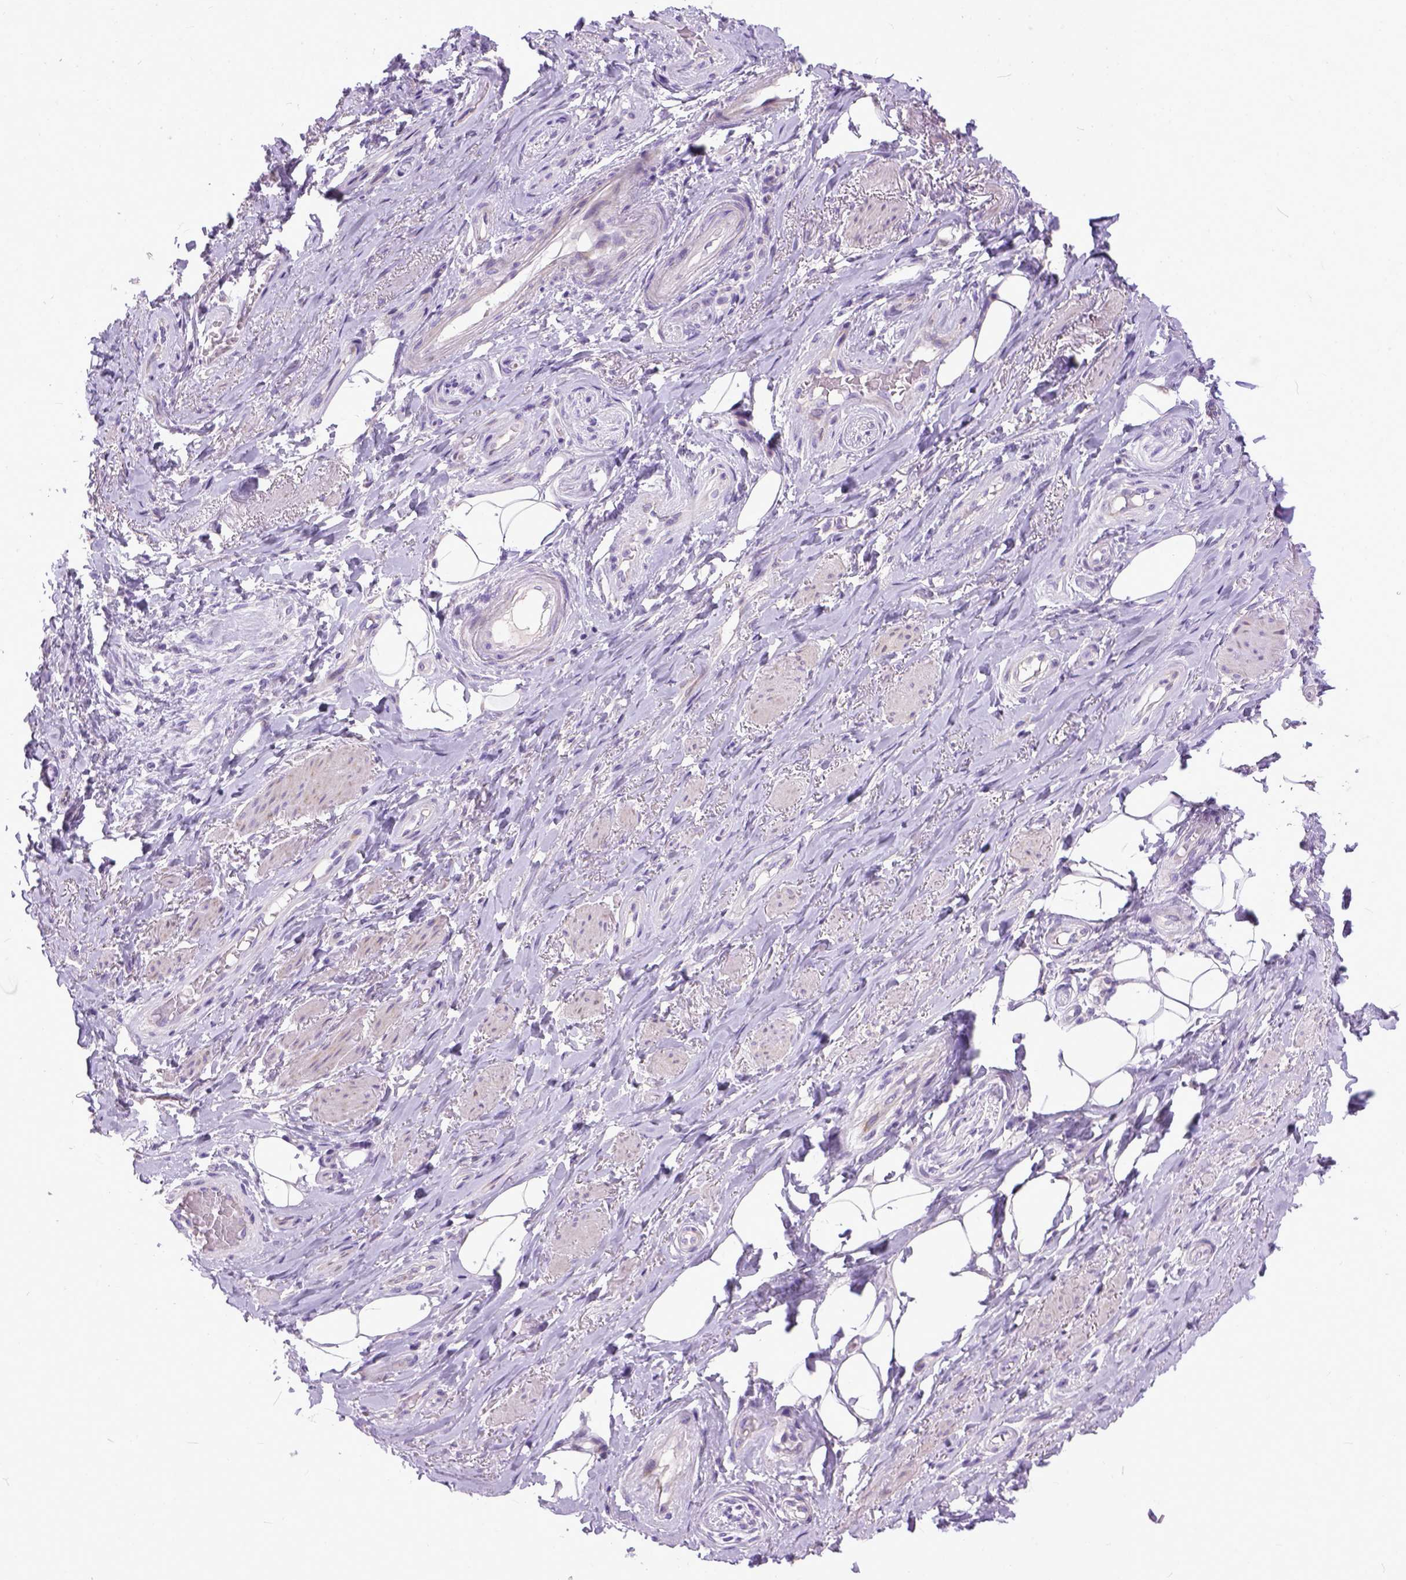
{"staining": {"intensity": "negative", "quantity": "none", "location": "none"}, "tissue": "adipose tissue", "cell_type": "Adipocytes", "image_type": "normal", "snomed": [{"axis": "morphology", "description": "Normal tissue, NOS"}, {"axis": "topography", "description": "Anal"}, {"axis": "topography", "description": "Peripheral nerve tissue"}], "caption": "This micrograph is of normal adipose tissue stained with immunohistochemistry to label a protein in brown with the nuclei are counter-stained blue. There is no staining in adipocytes.", "gene": "PLK5", "patient": {"sex": "male", "age": 53}}